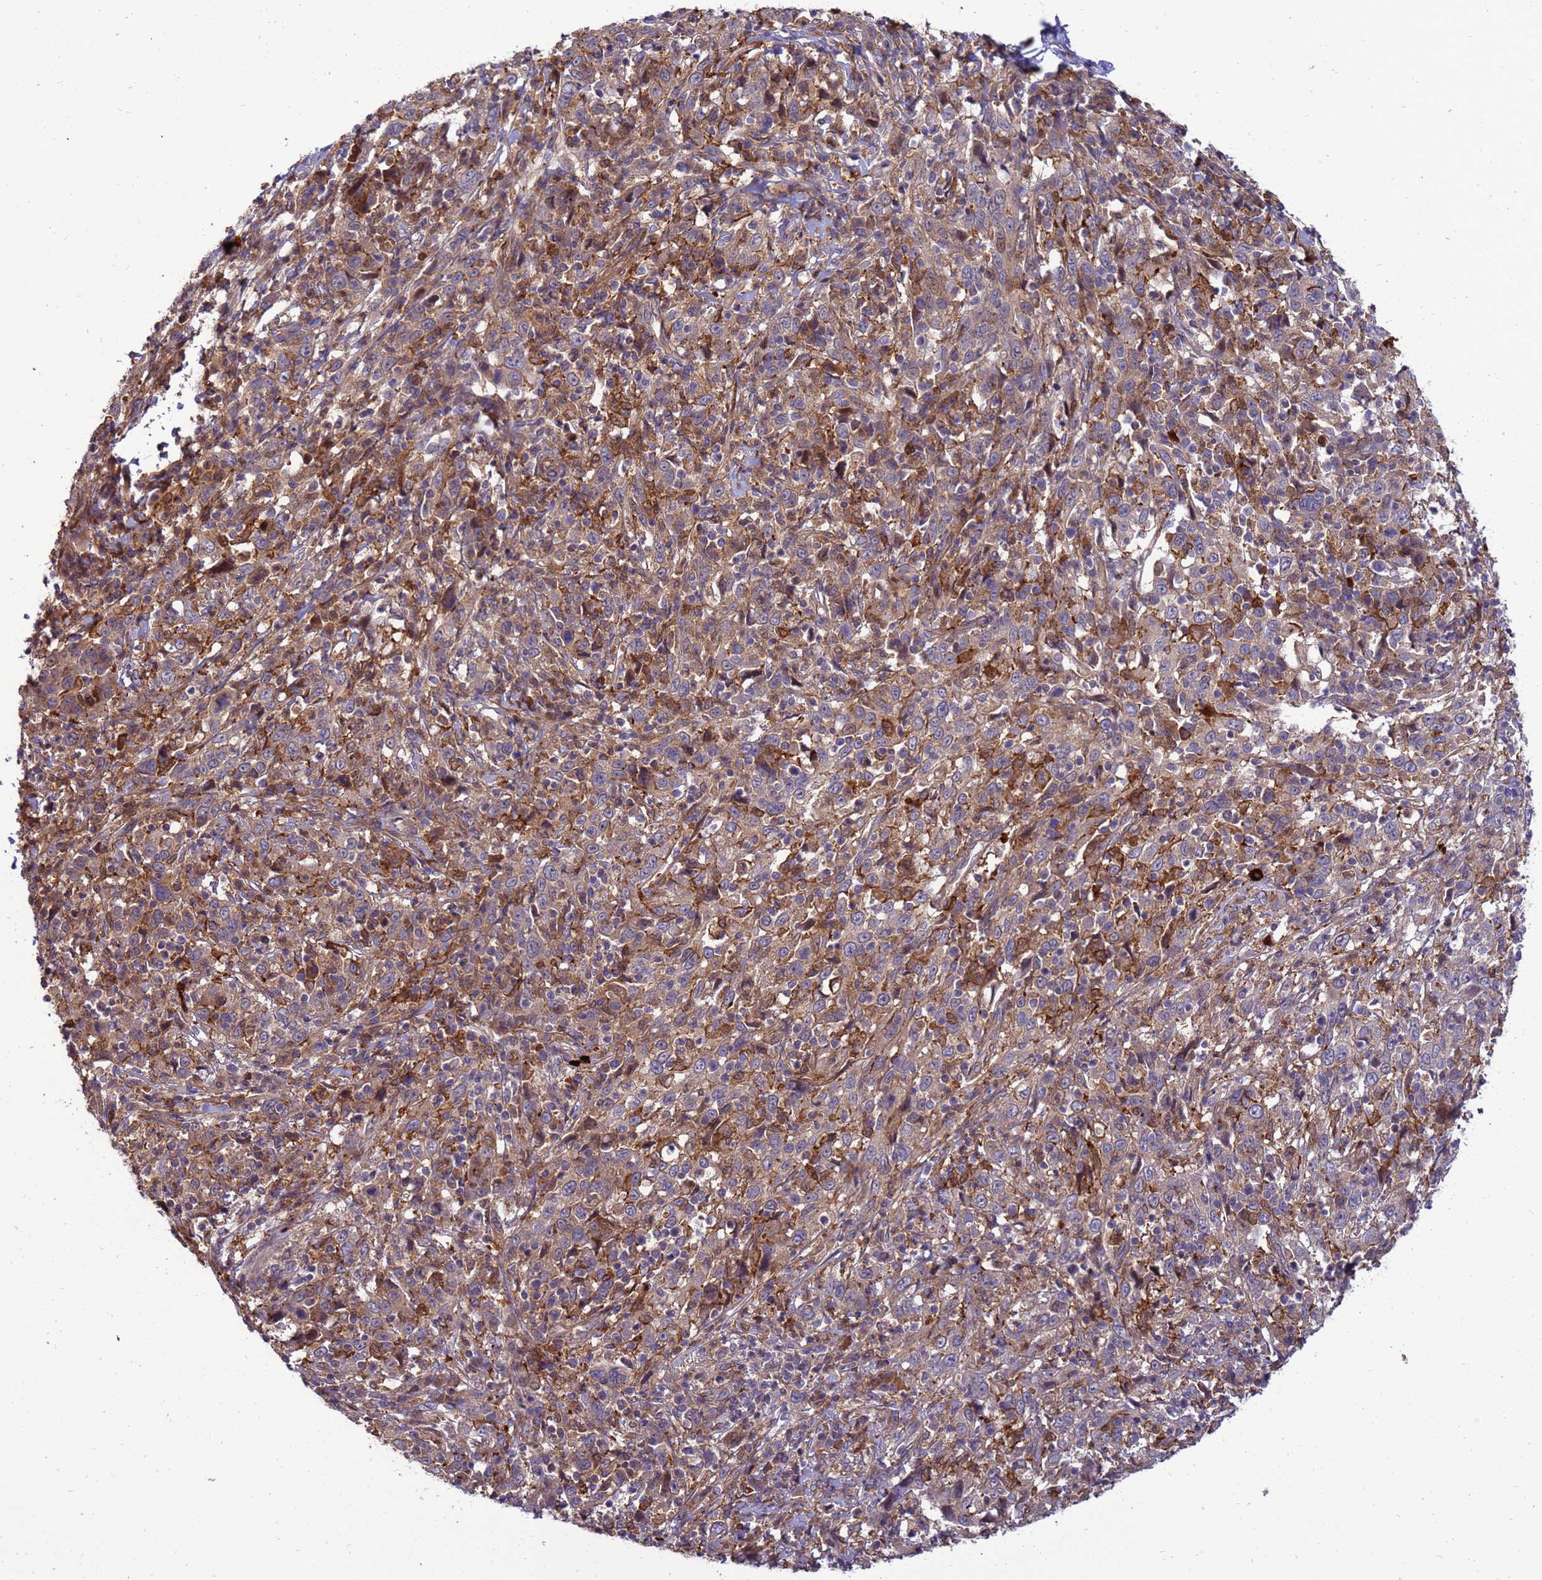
{"staining": {"intensity": "moderate", "quantity": "25%-75%", "location": "cytoplasmic/membranous"}, "tissue": "cervical cancer", "cell_type": "Tumor cells", "image_type": "cancer", "snomed": [{"axis": "morphology", "description": "Squamous cell carcinoma, NOS"}, {"axis": "topography", "description": "Cervix"}], "caption": "Moderate cytoplasmic/membranous staining is seen in about 25%-75% of tumor cells in cervical squamous cell carcinoma.", "gene": "RNF215", "patient": {"sex": "female", "age": 46}}